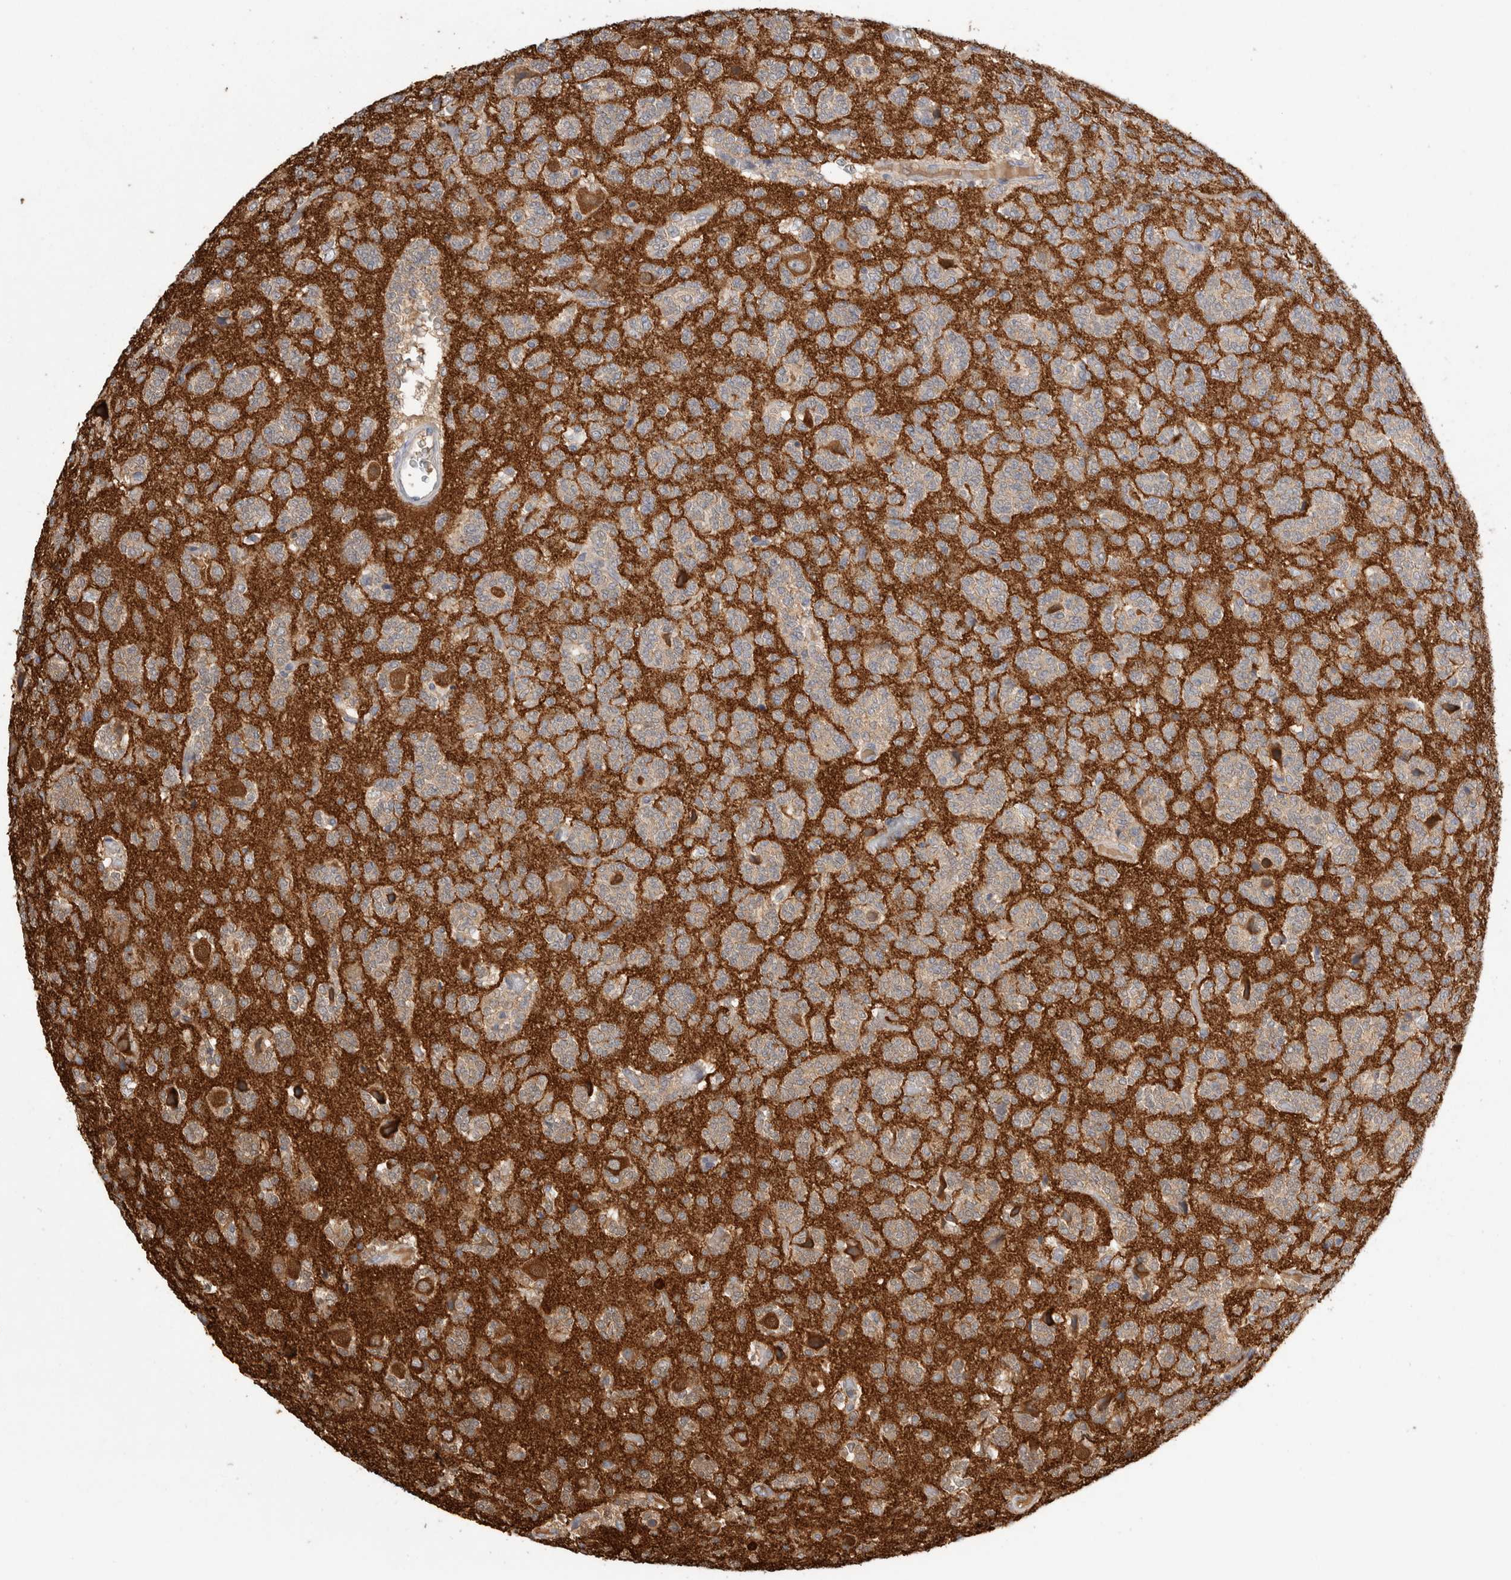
{"staining": {"intensity": "weak", "quantity": ">75%", "location": "cytoplasmic/membranous"}, "tissue": "glioma", "cell_type": "Tumor cells", "image_type": "cancer", "snomed": [{"axis": "morphology", "description": "Glioma, malignant, Low grade"}, {"axis": "topography", "description": "Brain"}], "caption": "DAB (3,3'-diaminobenzidine) immunohistochemical staining of human glioma displays weak cytoplasmic/membranous protein expression in about >75% of tumor cells.", "gene": "PPP3CC", "patient": {"sex": "male", "age": 38}}